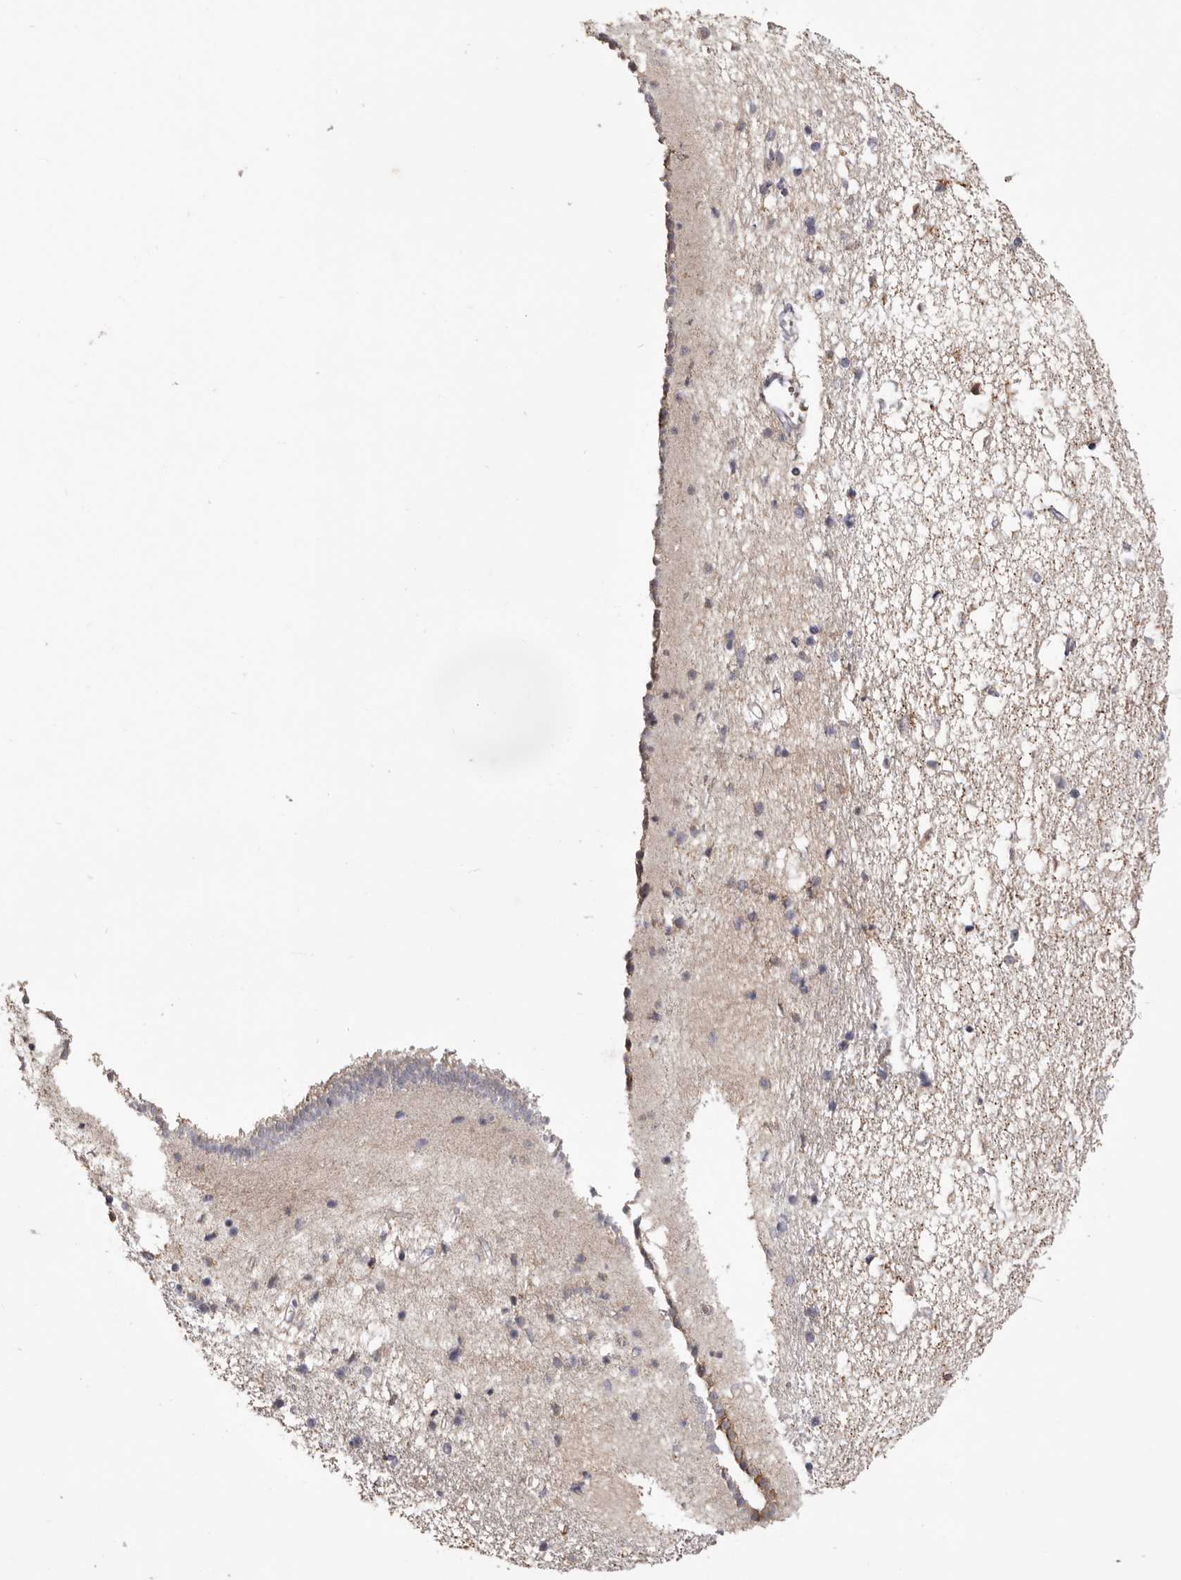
{"staining": {"intensity": "weak", "quantity": "<25%", "location": "cytoplasmic/membranous"}, "tissue": "caudate", "cell_type": "Glial cells", "image_type": "normal", "snomed": [{"axis": "morphology", "description": "Normal tissue, NOS"}, {"axis": "topography", "description": "Lateral ventricle wall"}], "caption": "Immunohistochemical staining of normal caudate demonstrates no significant positivity in glial cells. (DAB (3,3'-diaminobenzidine) IHC, high magnification).", "gene": "PIGX", "patient": {"sex": "male", "age": 45}}